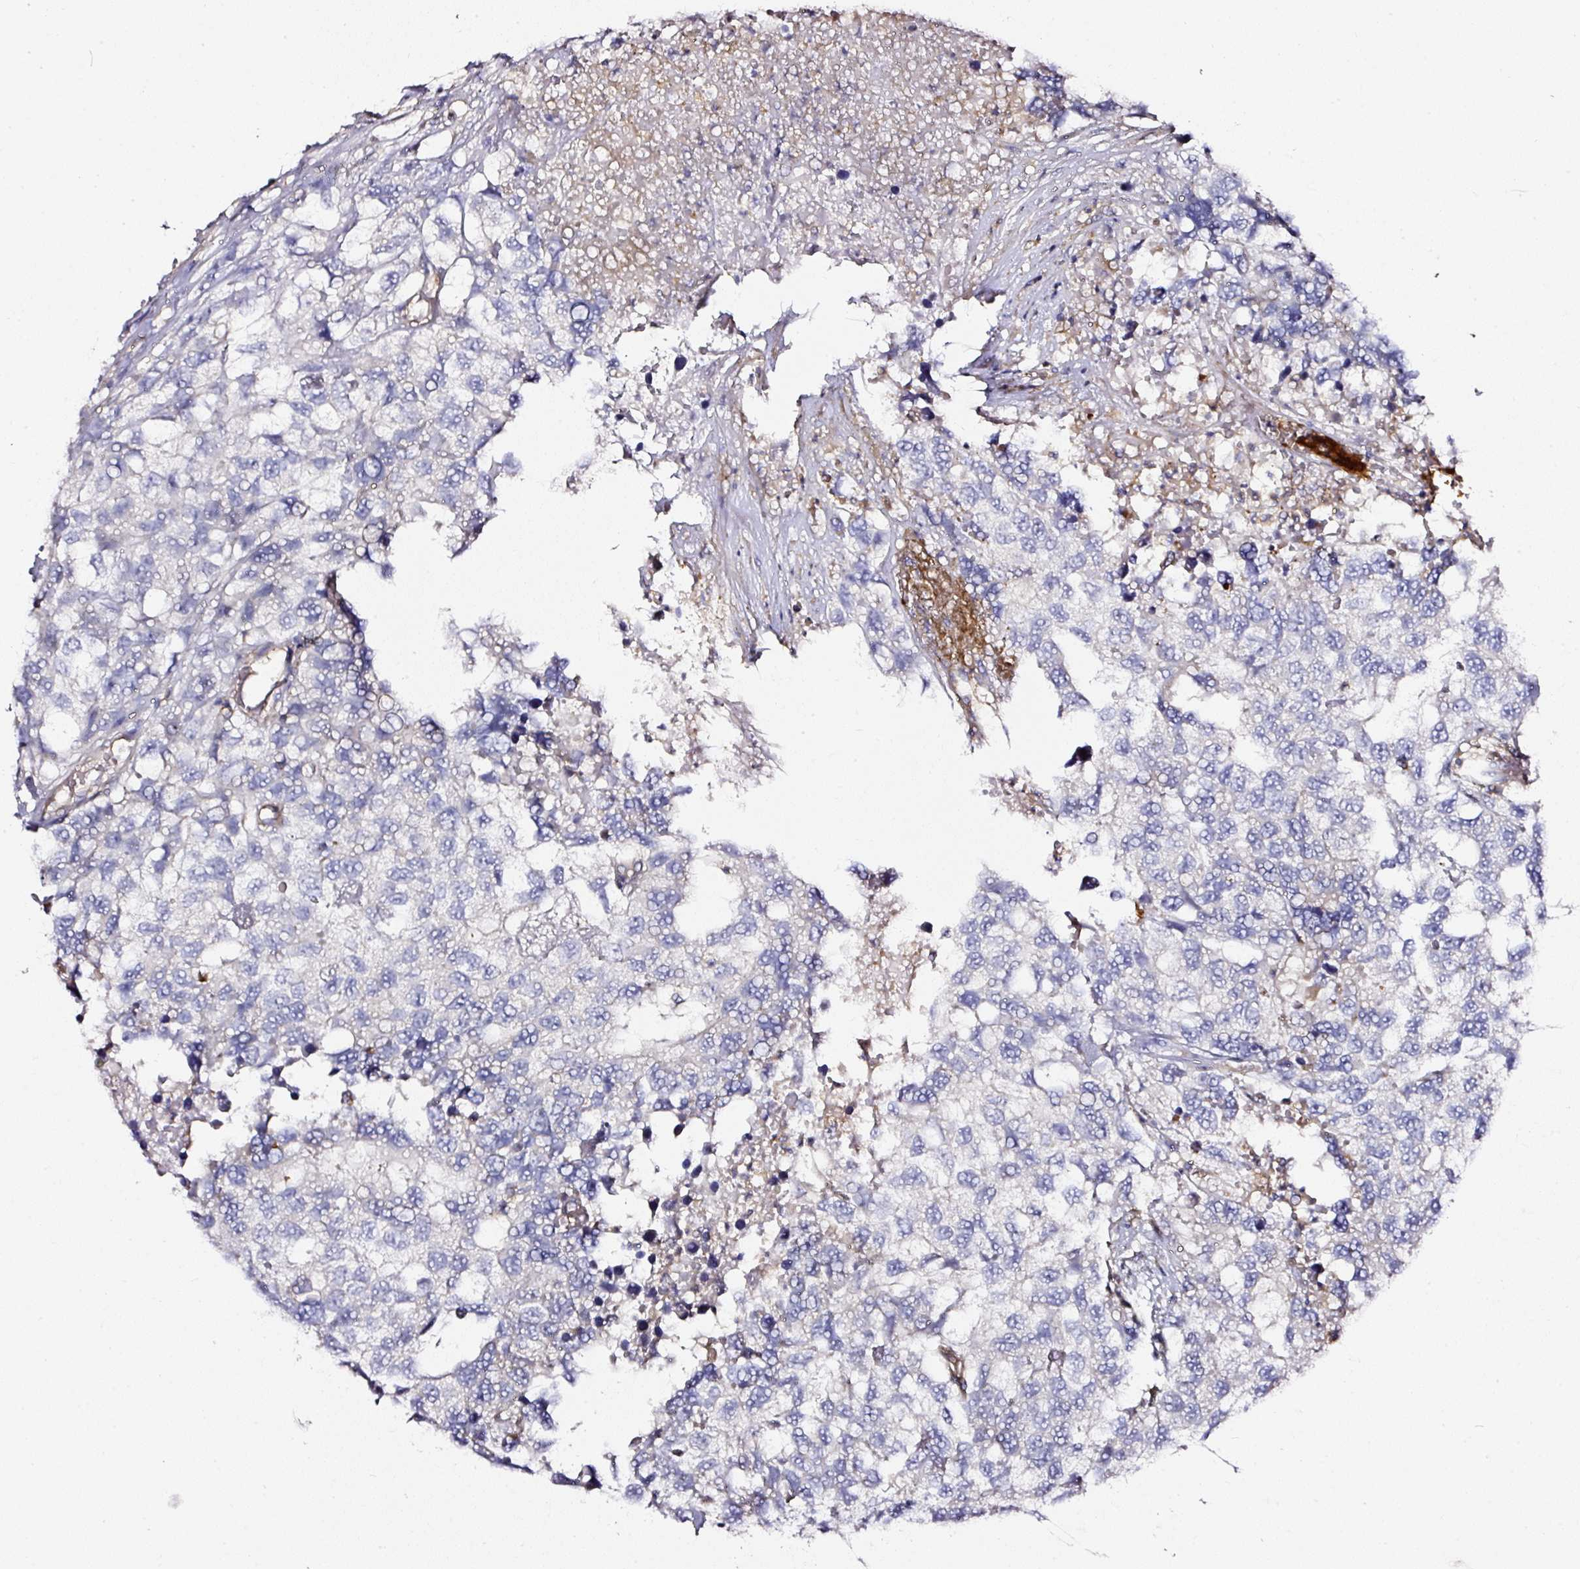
{"staining": {"intensity": "negative", "quantity": "none", "location": "none"}, "tissue": "testis cancer", "cell_type": "Tumor cells", "image_type": "cancer", "snomed": [{"axis": "morphology", "description": "Carcinoma, Embryonal, NOS"}, {"axis": "topography", "description": "Testis"}], "caption": "Immunohistochemistry (IHC) photomicrograph of human testis embryonal carcinoma stained for a protein (brown), which displays no positivity in tumor cells.", "gene": "CD47", "patient": {"sex": "male", "age": 83}}